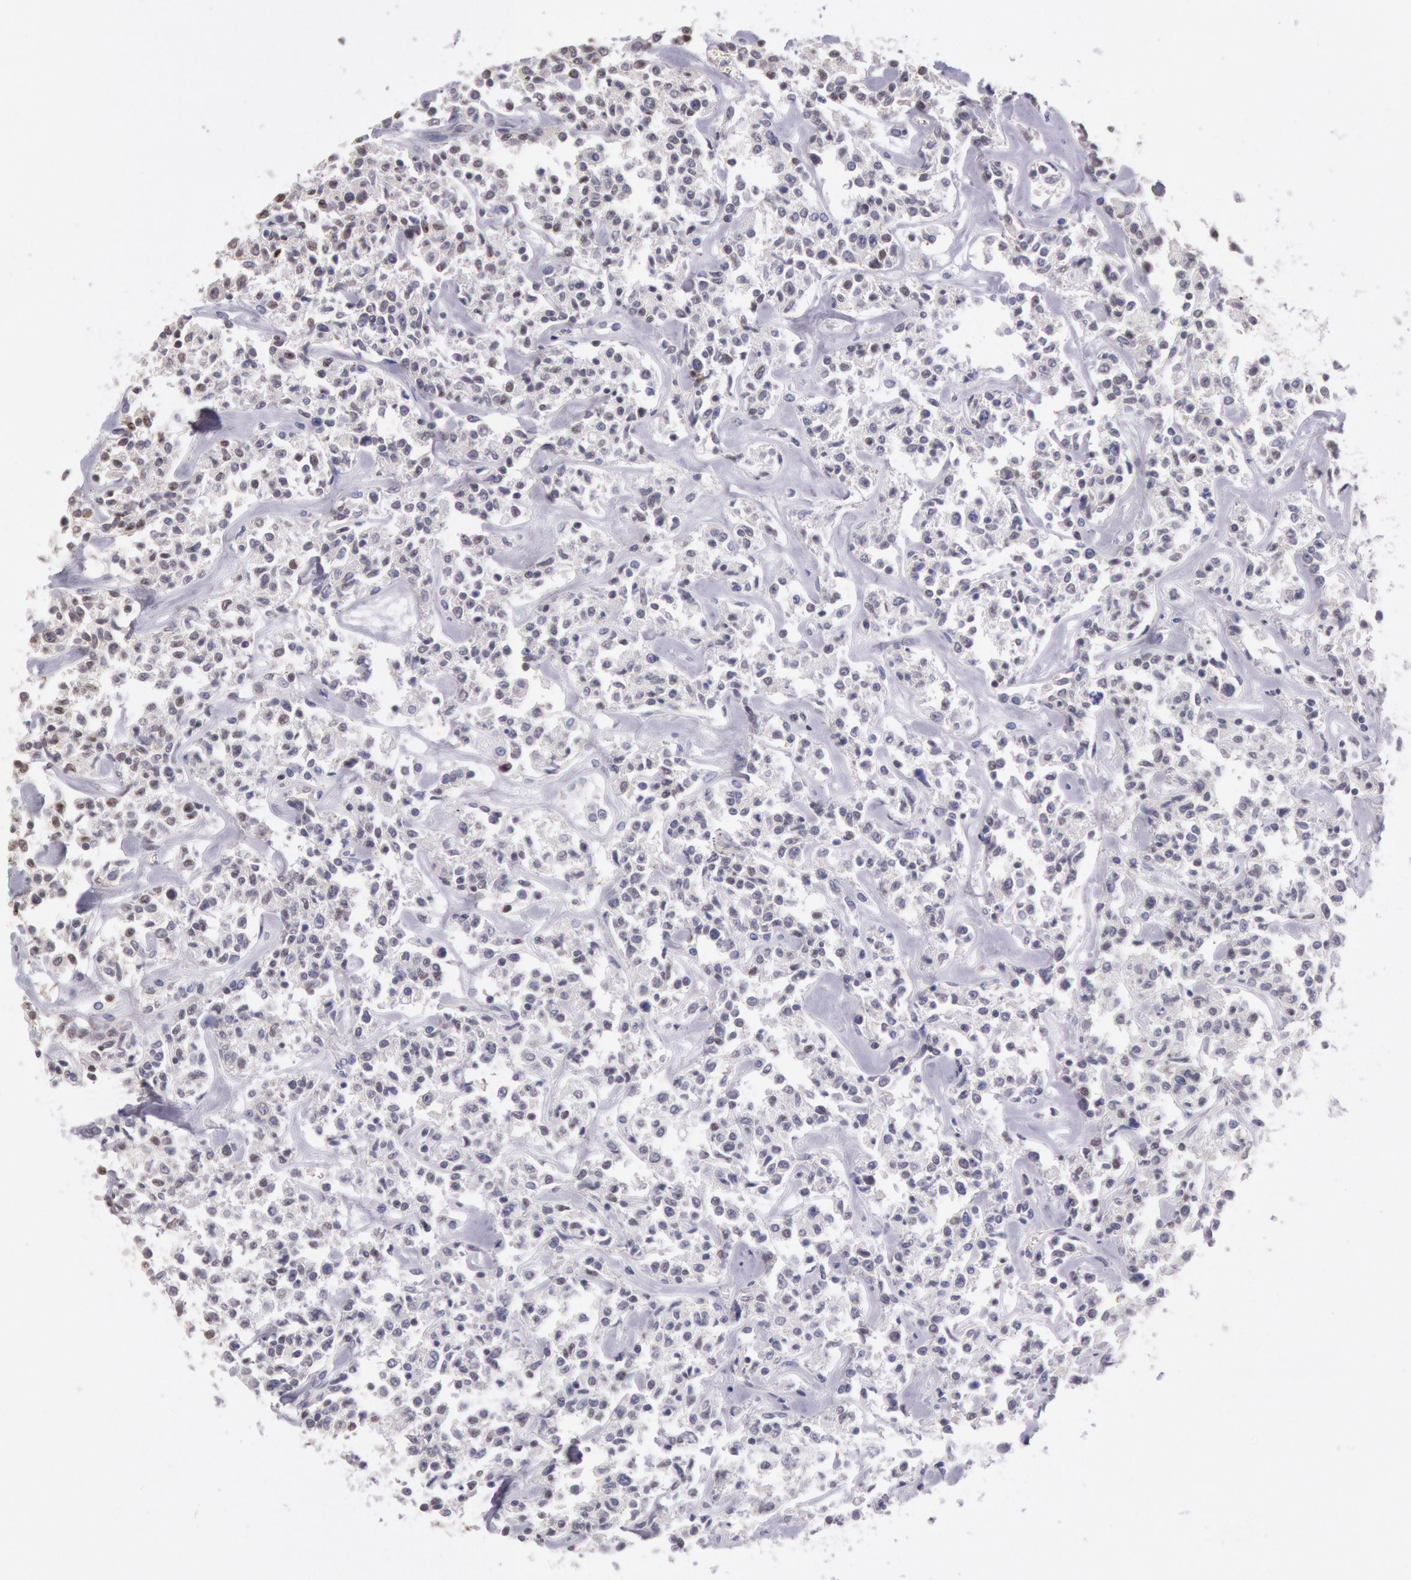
{"staining": {"intensity": "weak", "quantity": "25%-75%", "location": "nuclear"}, "tissue": "lymphoma", "cell_type": "Tumor cells", "image_type": "cancer", "snomed": [{"axis": "morphology", "description": "Malignant lymphoma, non-Hodgkin's type, Low grade"}, {"axis": "topography", "description": "Small intestine"}], "caption": "Immunohistochemical staining of human lymphoma reveals low levels of weak nuclear protein staining in about 25%-75% of tumor cells. The protein of interest is stained brown, and the nuclei are stained in blue (DAB (3,3'-diaminobenzidine) IHC with brightfield microscopy, high magnification).", "gene": "HIF1A", "patient": {"sex": "female", "age": 59}}